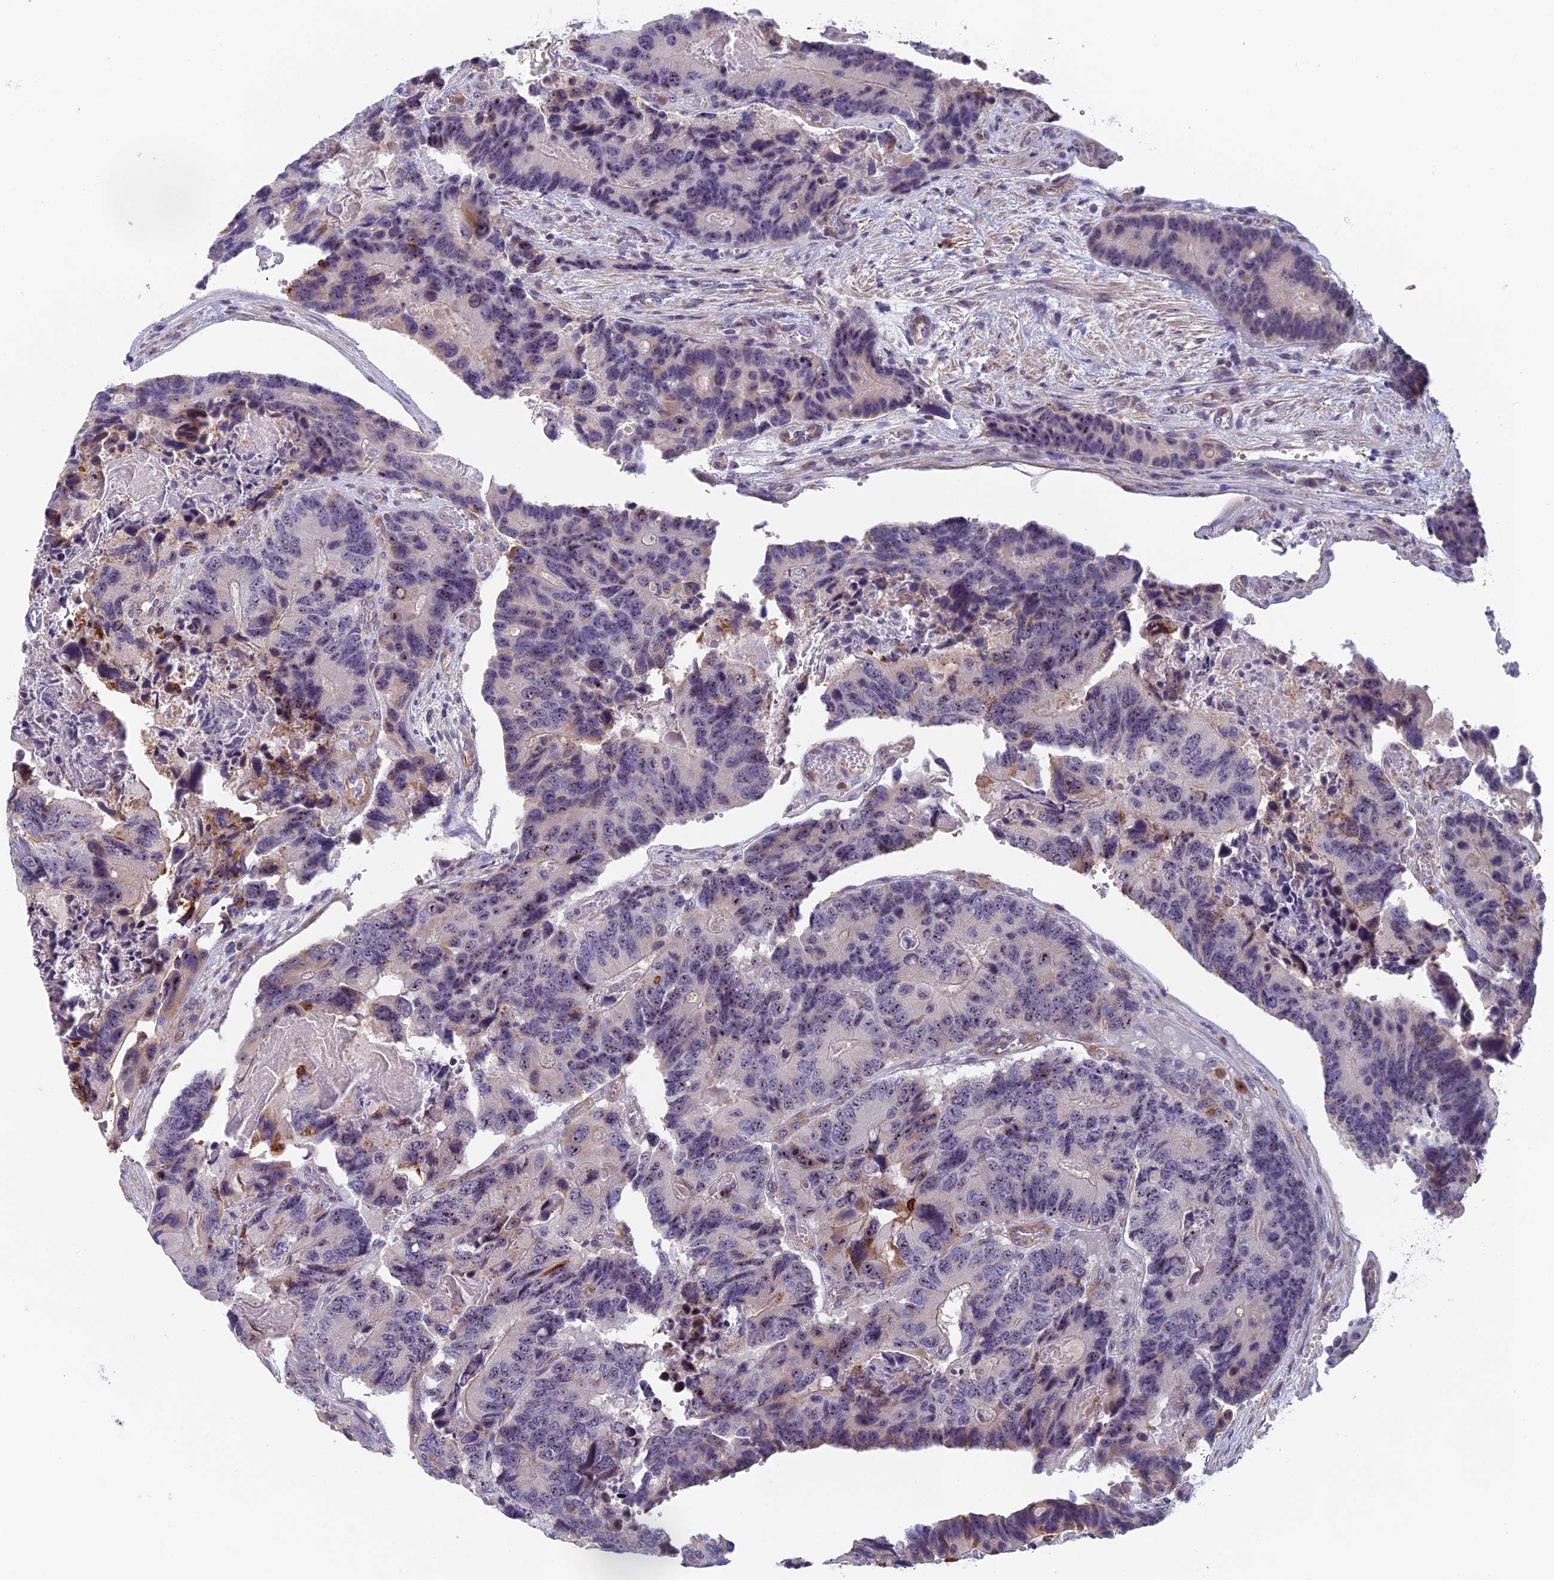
{"staining": {"intensity": "moderate", "quantity": "<25%", "location": "nuclear"}, "tissue": "colorectal cancer", "cell_type": "Tumor cells", "image_type": "cancer", "snomed": [{"axis": "morphology", "description": "Adenocarcinoma, NOS"}, {"axis": "topography", "description": "Colon"}], "caption": "The micrograph demonstrates staining of colorectal adenocarcinoma, revealing moderate nuclear protein staining (brown color) within tumor cells.", "gene": "NOC2L", "patient": {"sex": "male", "age": 84}}